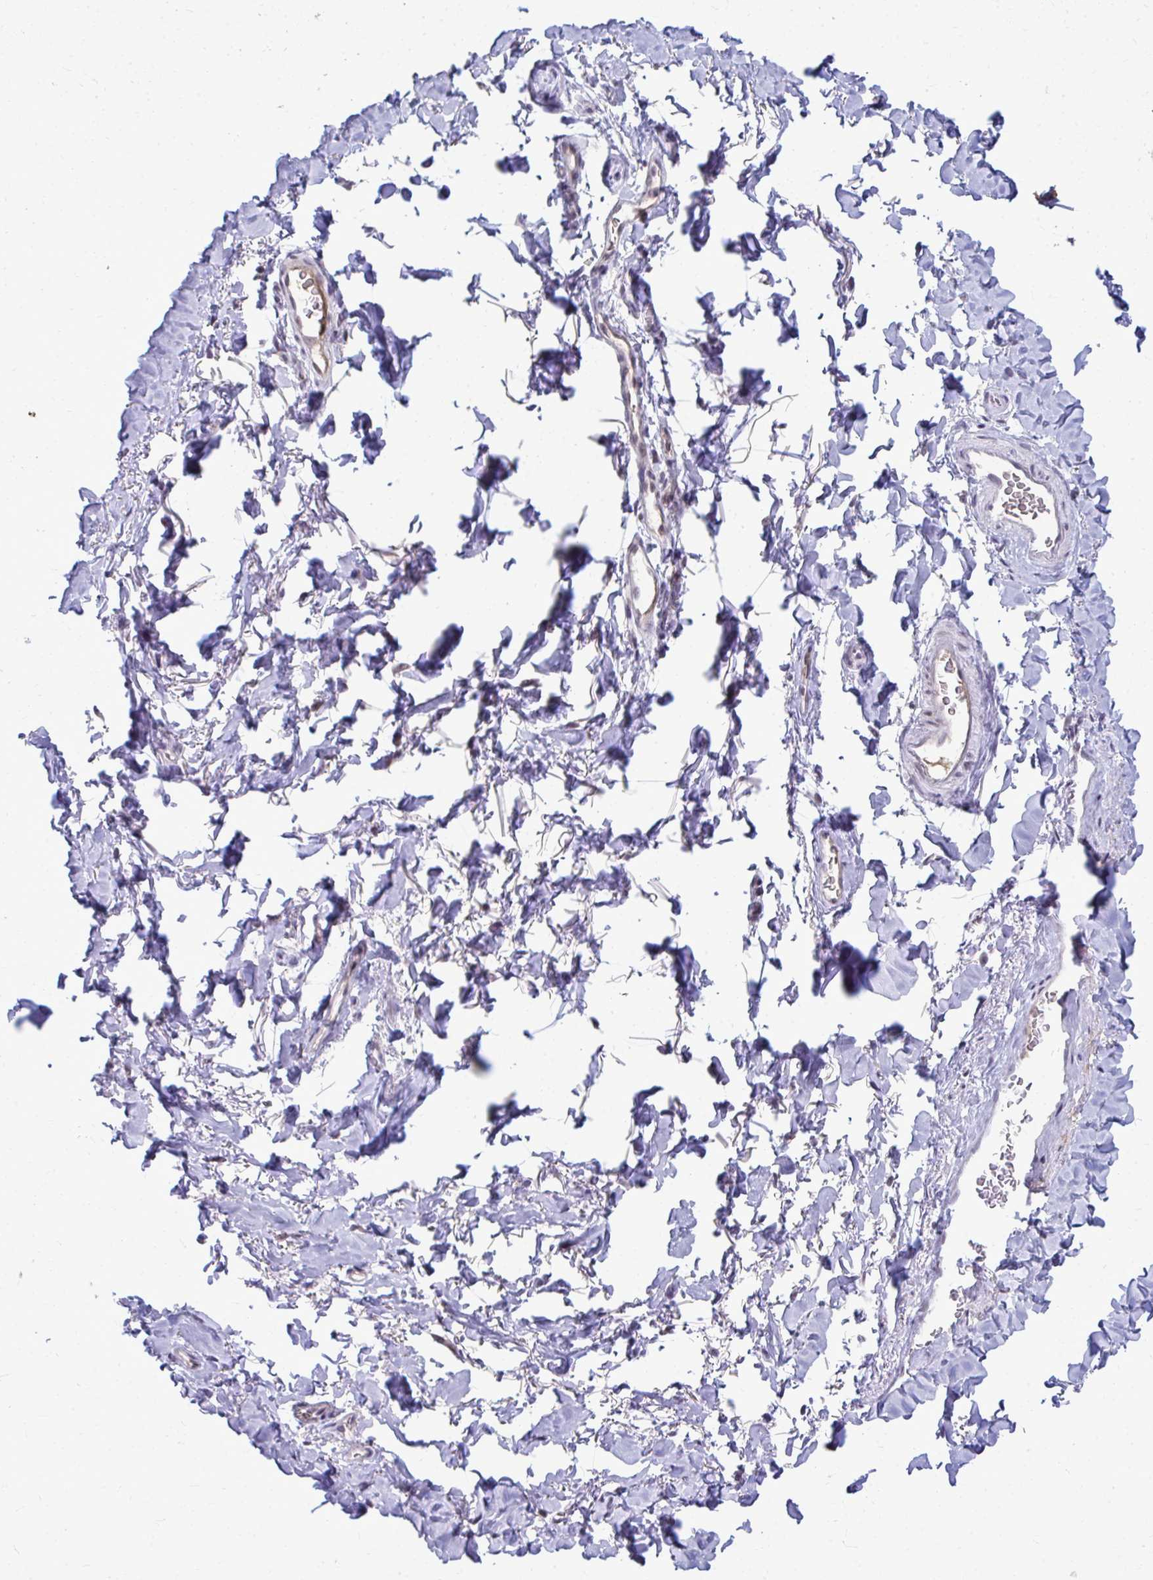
{"staining": {"intensity": "negative", "quantity": "none", "location": "none"}, "tissue": "adipose tissue", "cell_type": "Adipocytes", "image_type": "normal", "snomed": [{"axis": "morphology", "description": "Normal tissue, NOS"}, {"axis": "topography", "description": "Vulva"}, {"axis": "topography", "description": "Peripheral nerve tissue"}], "caption": "This is an immunohistochemistry (IHC) image of unremarkable adipose tissue. There is no staining in adipocytes.", "gene": "MAF1", "patient": {"sex": "female", "age": 66}}